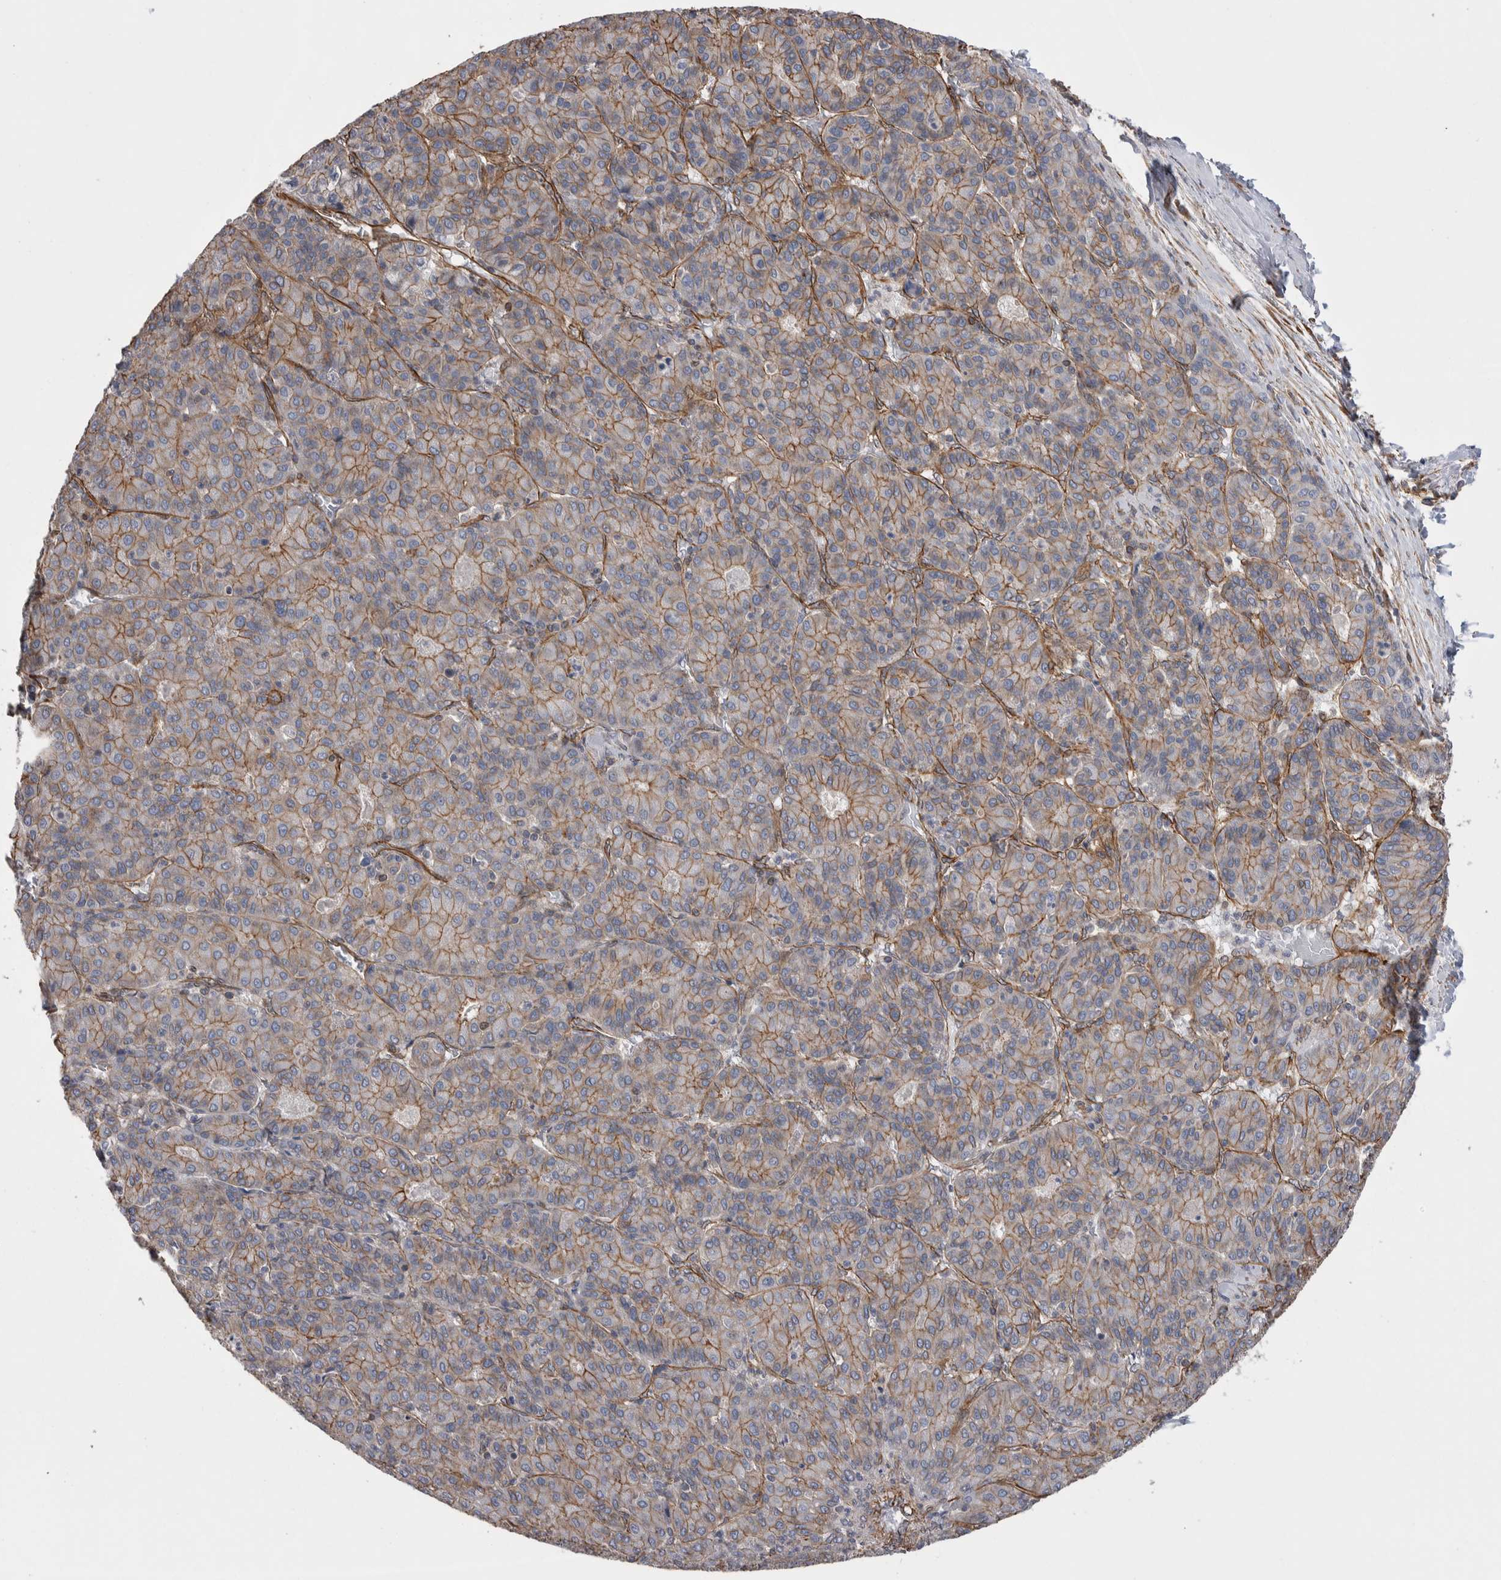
{"staining": {"intensity": "moderate", "quantity": ">75%", "location": "cytoplasmic/membranous"}, "tissue": "liver cancer", "cell_type": "Tumor cells", "image_type": "cancer", "snomed": [{"axis": "morphology", "description": "Carcinoma, Hepatocellular, NOS"}, {"axis": "topography", "description": "Liver"}], "caption": "A medium amount of moderate cytoplasmic/membranous expression is appreciated in approximately >75% of tumor cells in liver cancer tissue. Using DAB (3,3'-diaminobenzidine) (brown) and hematoxylin (blue) stains, captured at high magnification using brightfield microscopy.", "gene": "KIF12", "patient": {"sex": "male", "age": 65}}